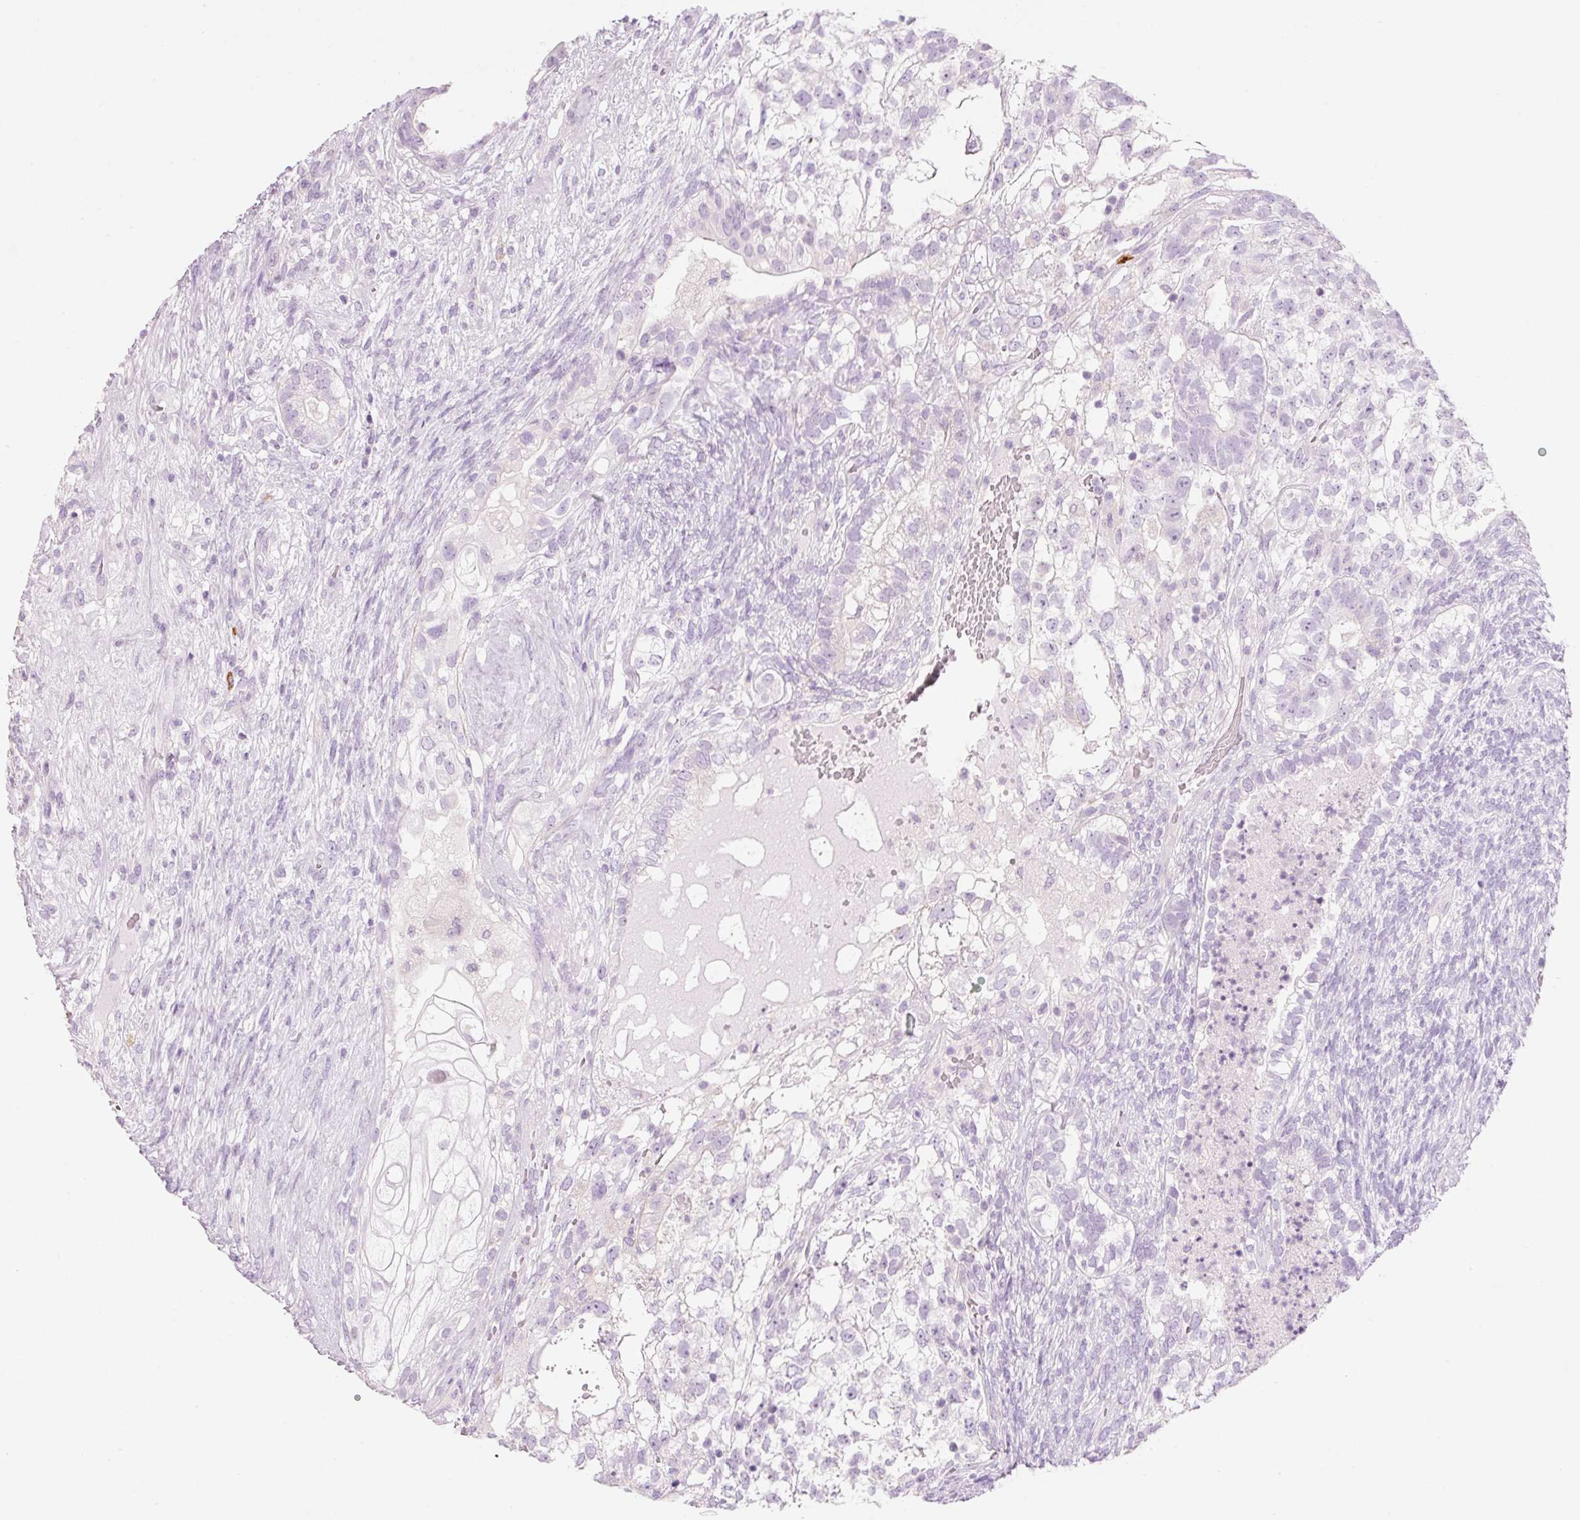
{"staining": {"intensity": "negative", "quantity": "none", "location": "none"}, "tissue": "testis cancer", "cell_type": "Tumor cells", "image_type": "cancer", "snomed": [{"axis": "morphology", "description": "Seminoma, NOS"}, {"axis": "morphology", "description": "Carcinoma, Embryonal, NOS"}, {"axis": "topography", "description": "Testis"}], "caption": "Micrograph shows no significant protein staining in tumor cells of seminoma (testis).", "gene": "CMA1", "patient": {"sex": "male", "age": 41}}